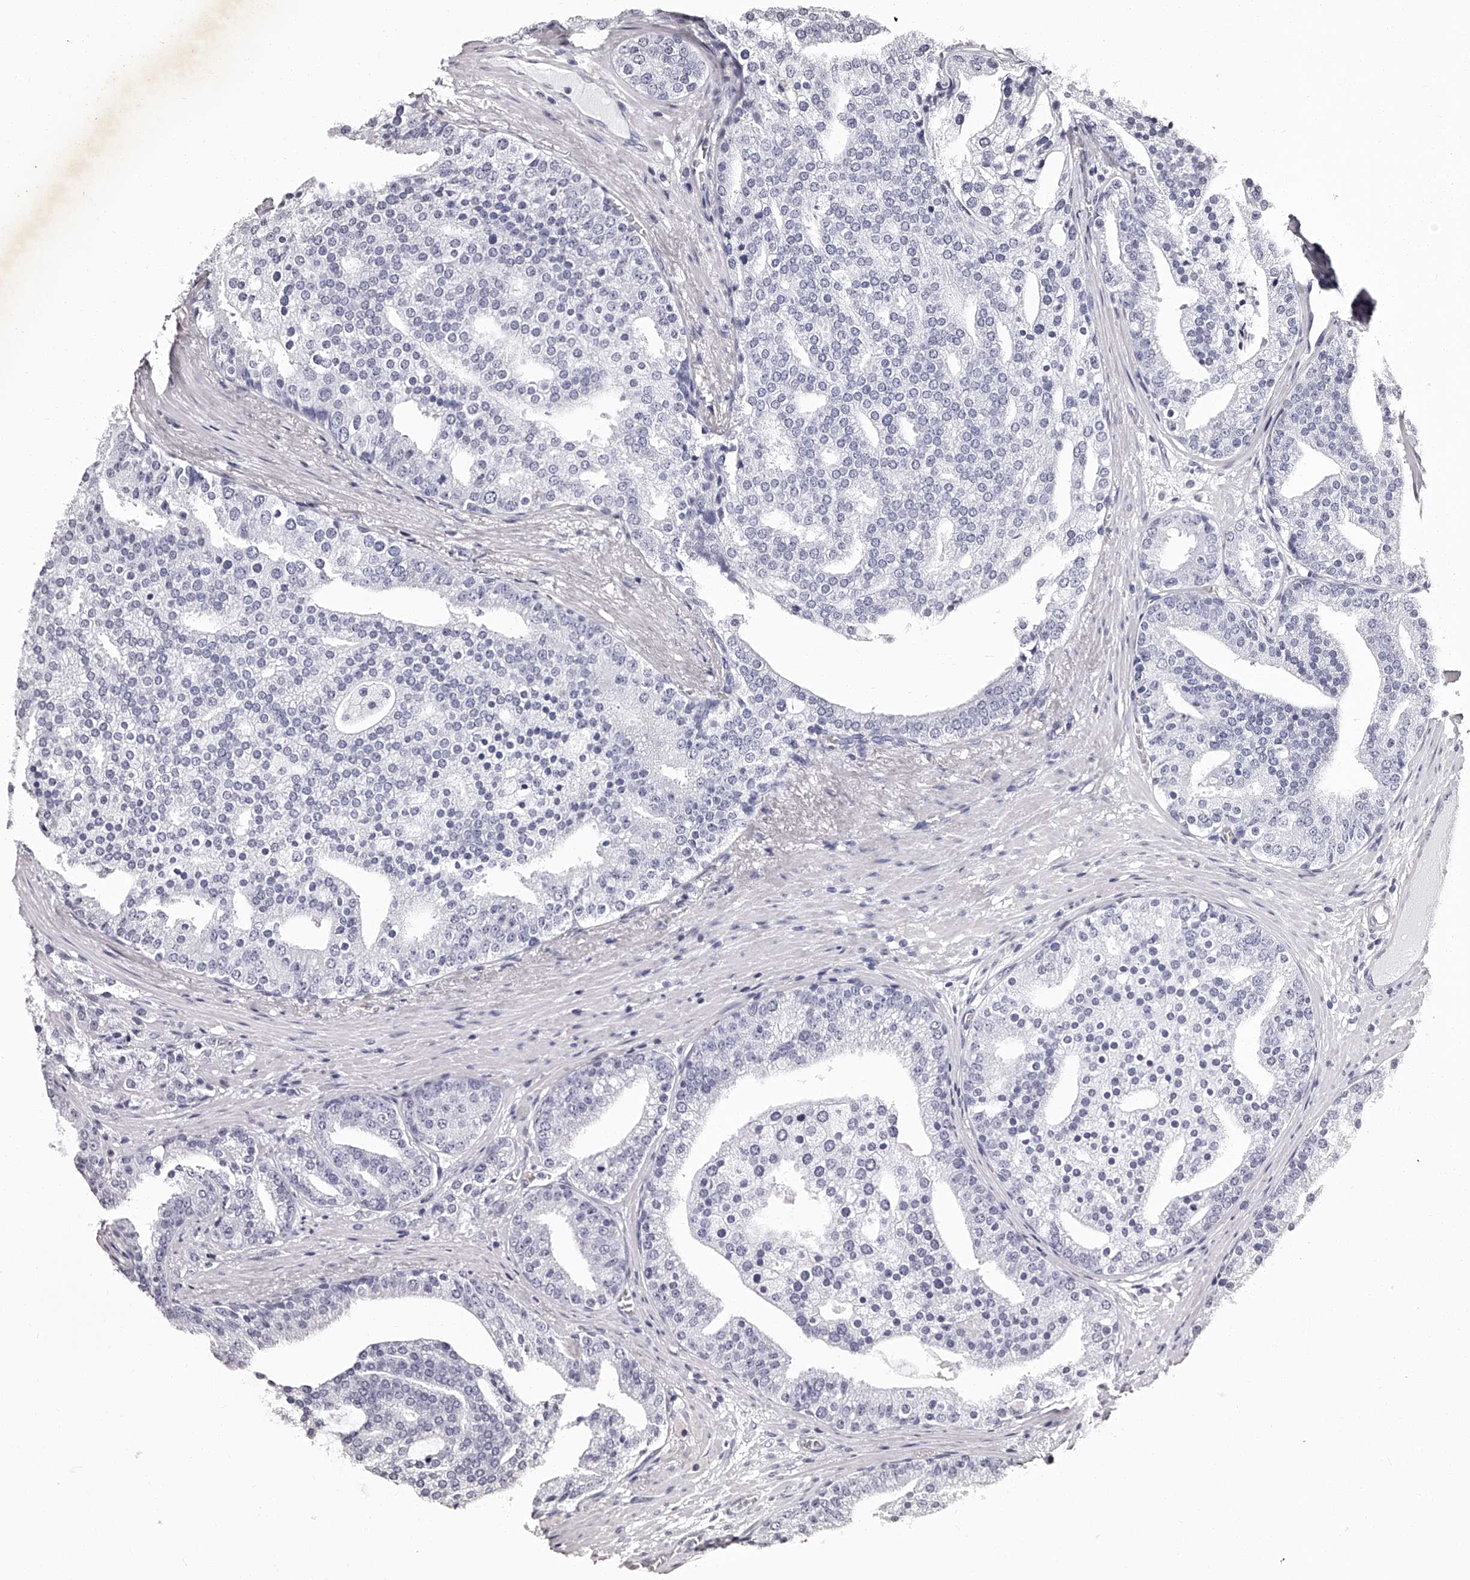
{"staining": {"intensity": "negative", "quantity": "none", "location": "none"}, "tissue": "prostate cancer", "cell_type": "Tumor cells", "image_type": "cancer", "snomed": [{"axis": "morphology", "description": "Adenocarcinoma, Low grade"}, {"axis": "topography", "description": "Prostate"}], "caption": "Prostate cancer (low-grade adenocarcinoma) stained for a protein using immunohistochemistry demonstrates no positivity tumor cells.", "gene": "RSC1A1", "patient": {"sex": "male", "age": 67}}